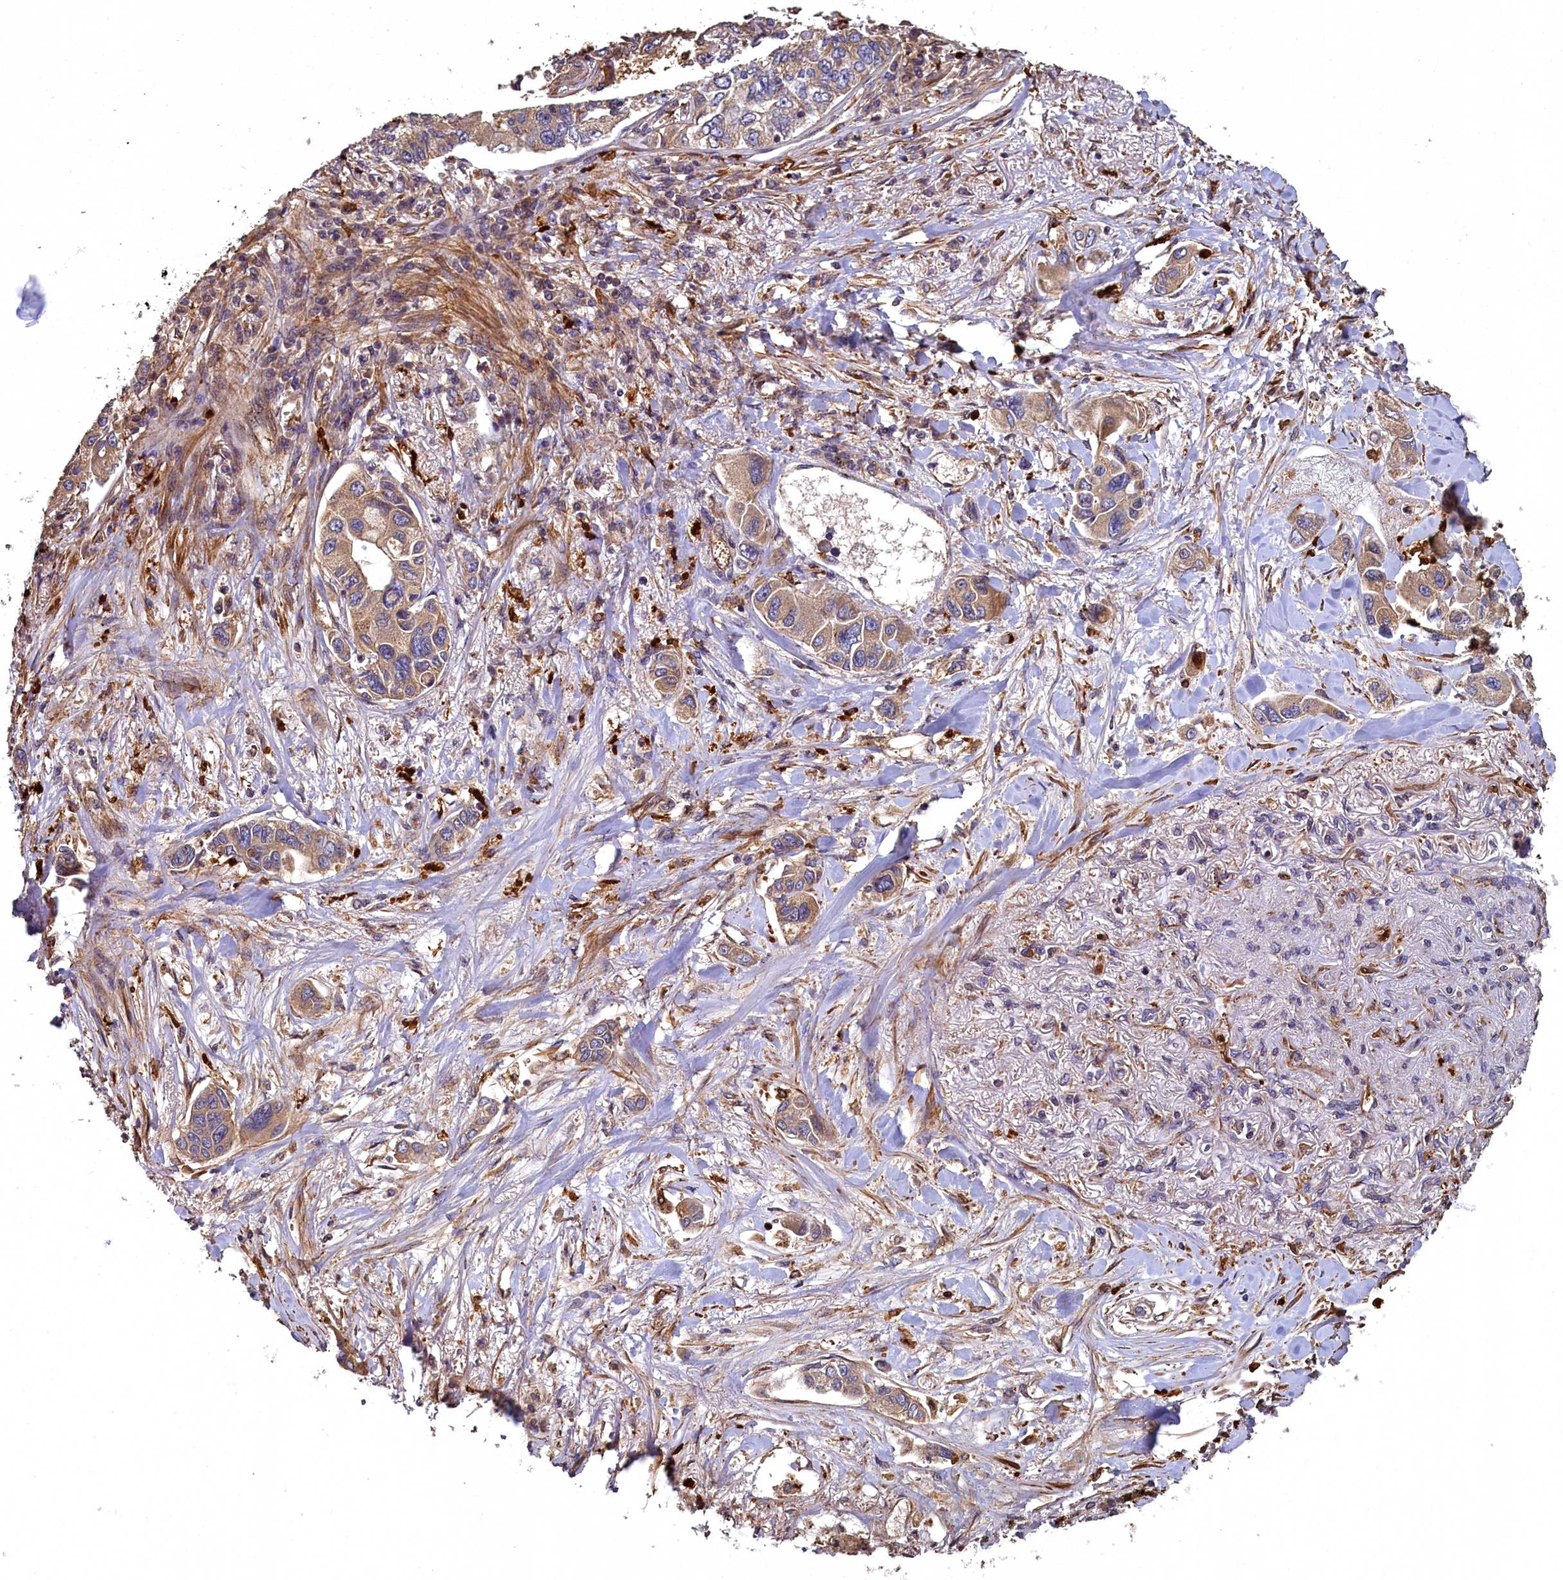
{"staining": {"intensity": "moderate", "quantity": ">75%", "location": "cytoplasmic/membranous"}, "tissue": "lung cancer", "cell_type": "Tumor cells", "image_type": "cancer", "snomed": [{"axis": "morphology", "description": "Adenocarcinoma, NOS"}, {"axis": "topography", "description": "Lung"}], "caption": "Lung cancer (adenocarcinoma) stained with a brown dye shows moderate cytoplasmic/membranous positive staining in about >75% of tumor cells.", "gene": "CCDC102B", "patient": {"sex": "male", "age": 49}}